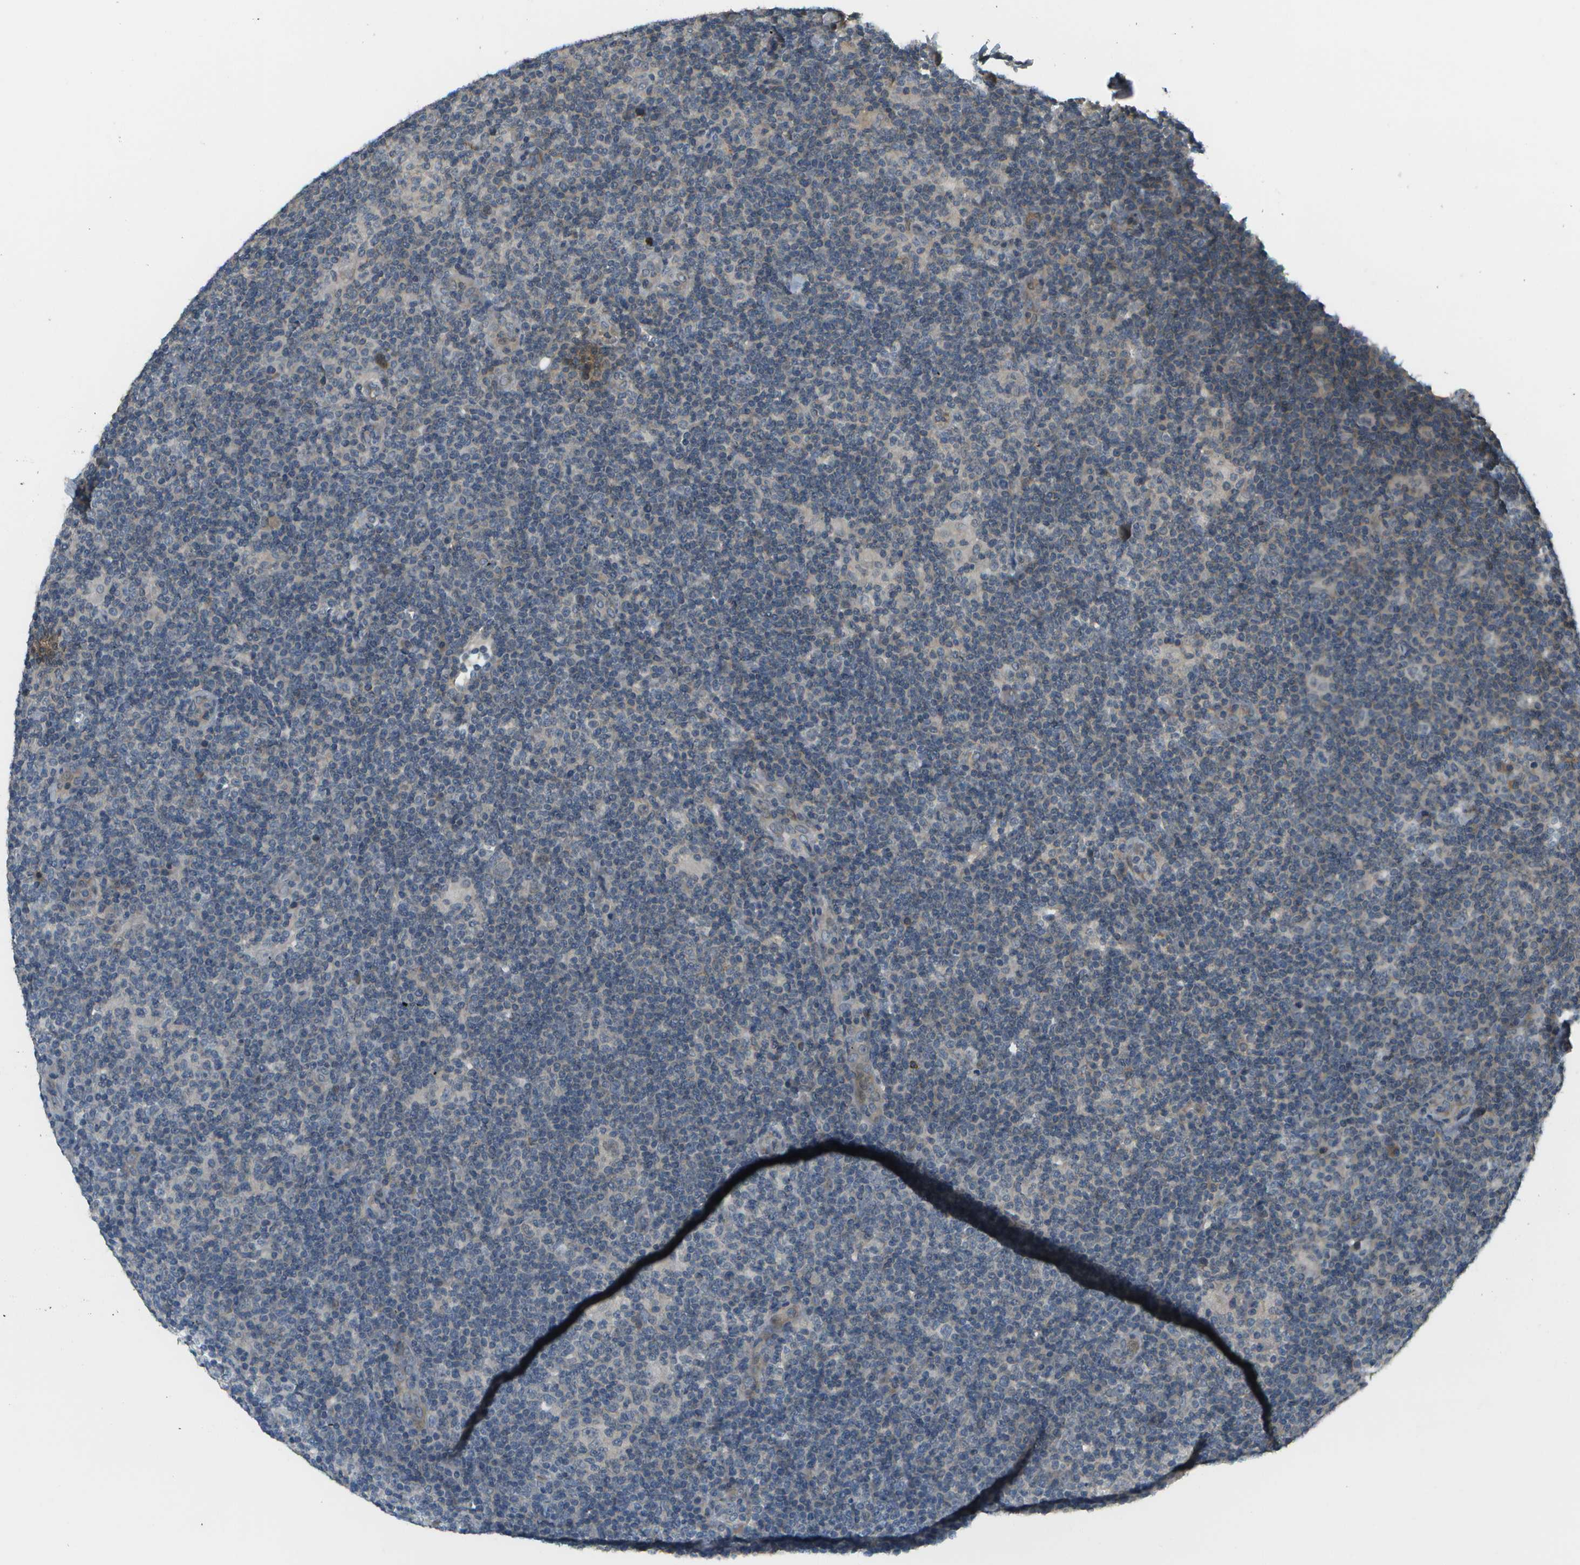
{"staining": {"intensity": "moderate", "quantity": "<25%", "location": "cytoplasmic/membranous"}, "tissue": "lymphoma", "cell_type": "Tumor cells", "image_type": "cancer", "snomed": [{"axis": "morphology", "description": "Hodgkin's disease, NOS"}, {"axis": "topography", "description": "Lymph node"}], "caption": "An IHC micrograph of neoplastic tissue is shown. Protein staining in brown shows moderate cytoplasmic/membranous positivity in lymphoma within tumor cells.", "gene": "WNK2", "patient": {"sex": "female", "age": 57}}